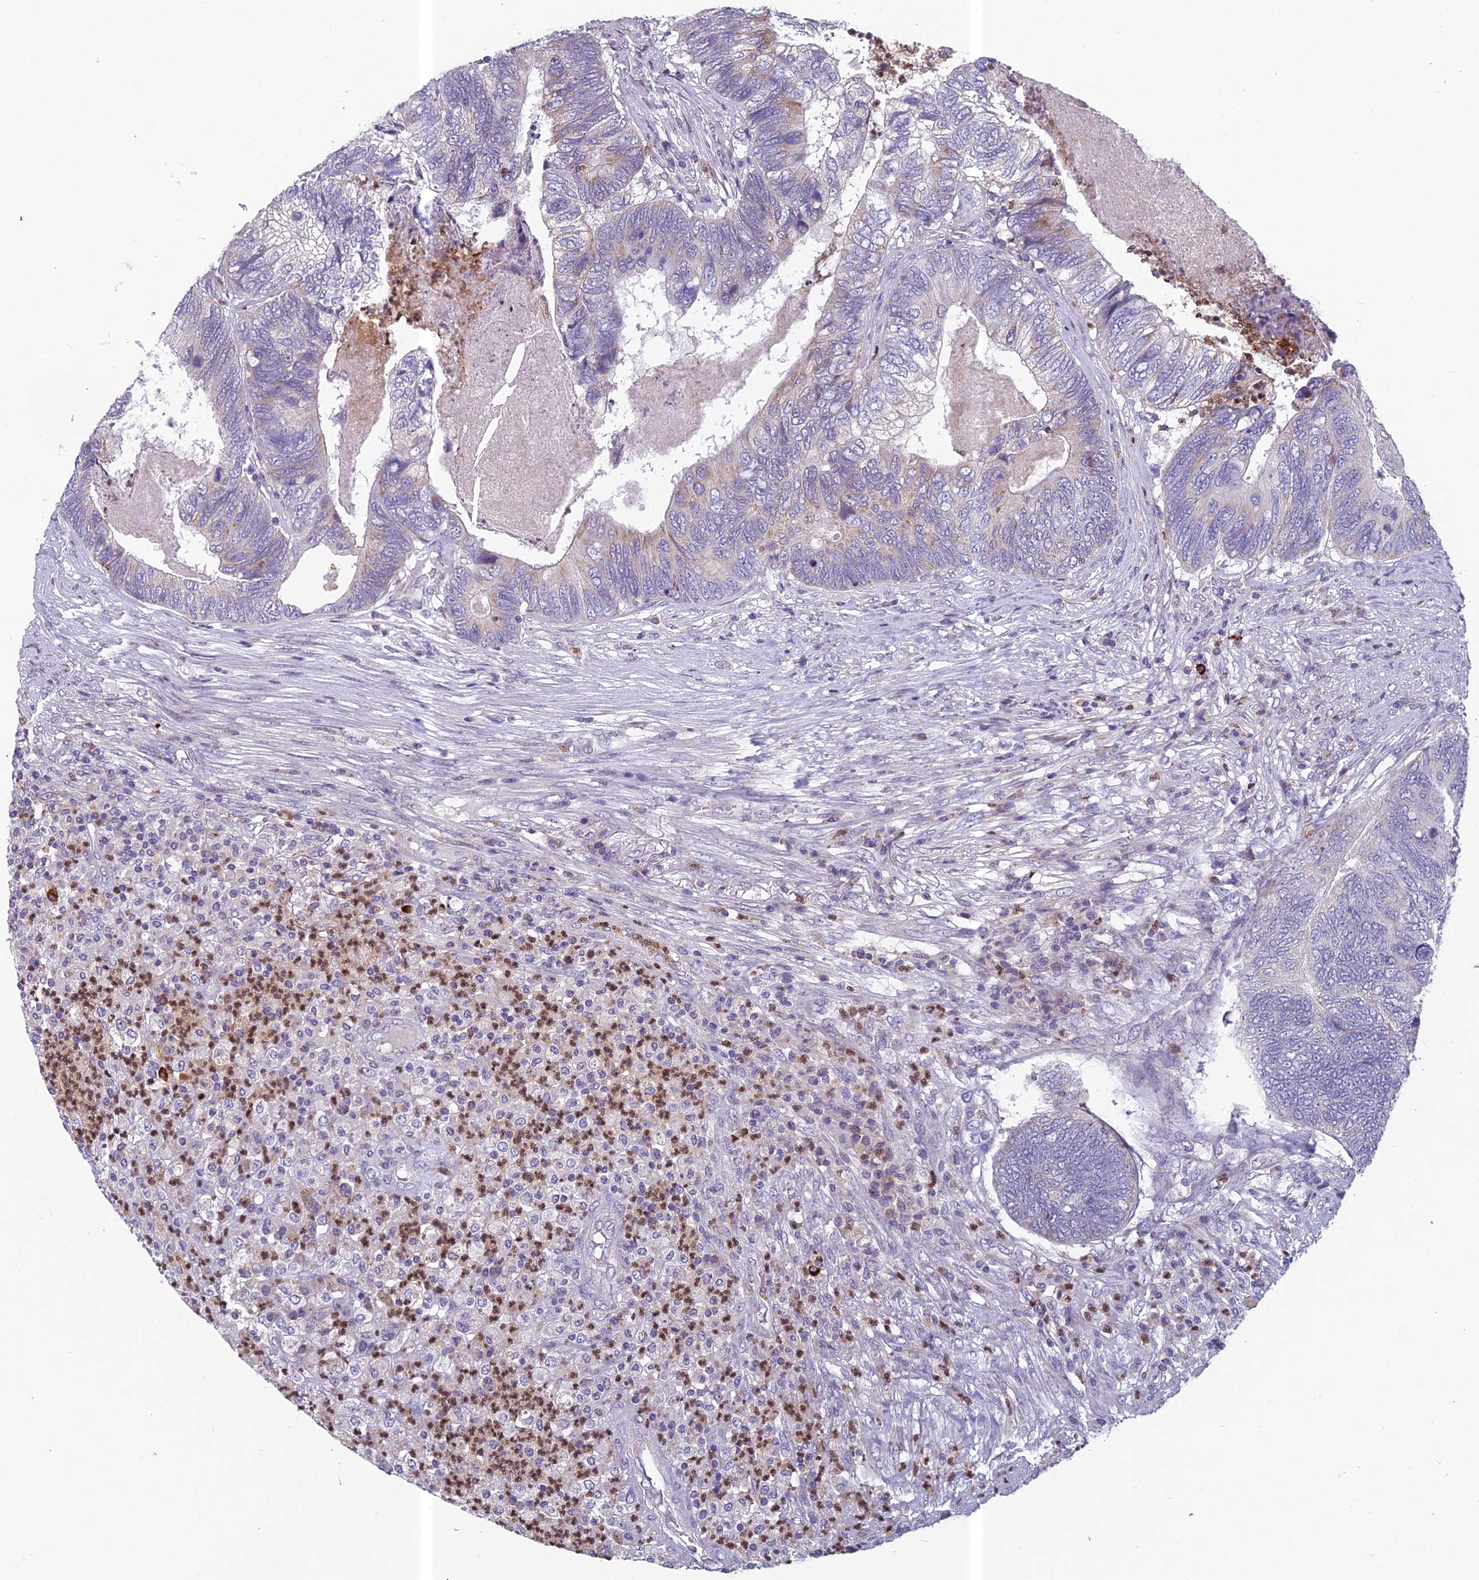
{"staining": {"intensity": "weak", "quantity": "<25%", "location": "cytoplasmic/membranous"}, "tissue": "colorectal cancer", "cell_type": "Tumor cells", "image_type": "cancer", "snomed": [{"axis": "morphology", "description": "Adenocarcinoma, NOS"}, {"axis": "topography", "description": "Colon"}], "caption": "DAB immunohistochemical staining of human colorectal cancer (adenocarcinoma) exhibits no significant positivity in tumor cells.", "gene": "ENSG00000188897", "patient": {"sex": "female", "age": 67}}